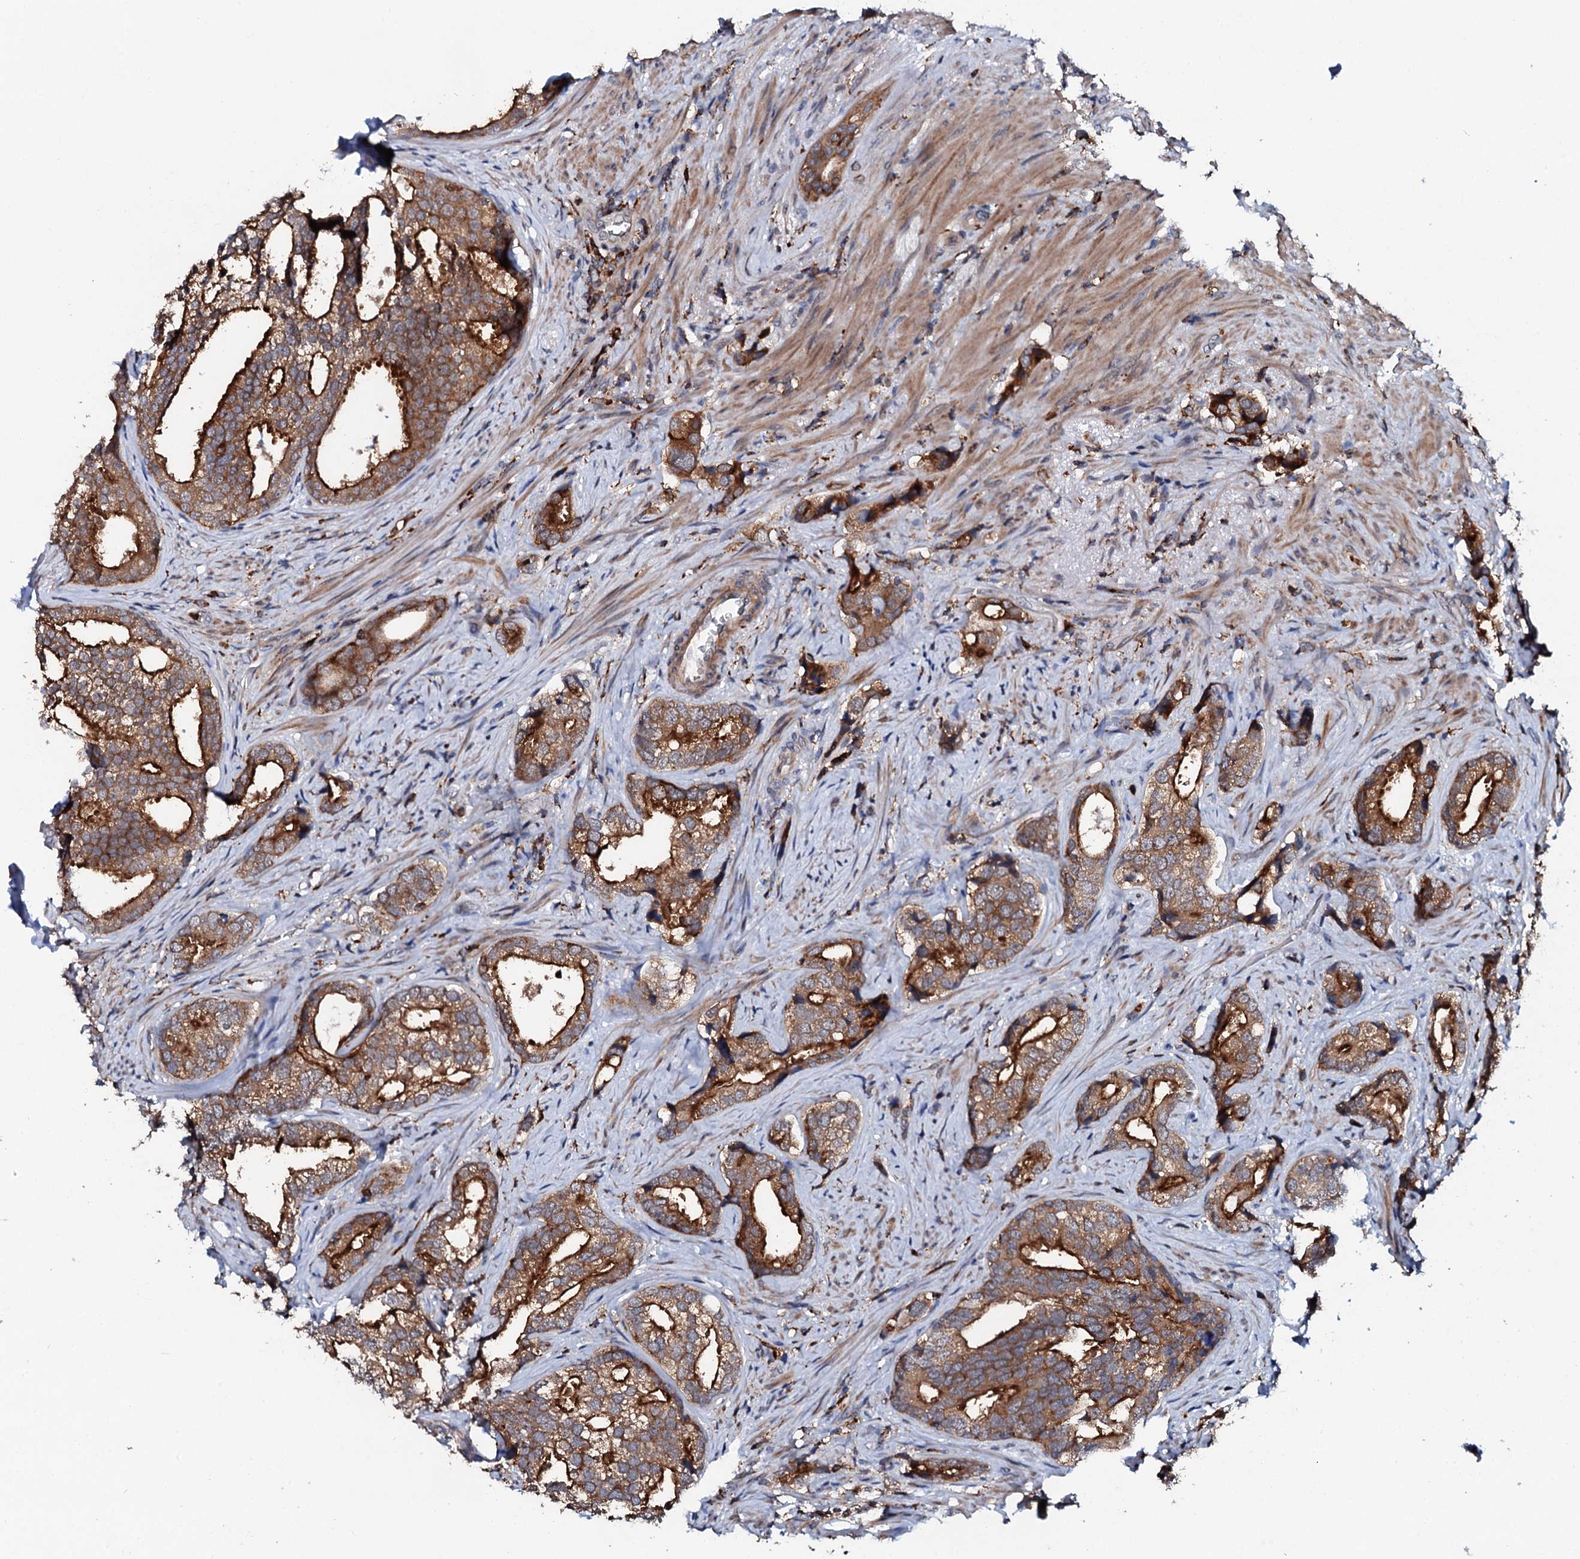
{"staining": {"intensity": "strong", "quantity": ">75%", "location": "cytoplasmic/membranous"}, "tissue": "prostate cancer", "cell_type": "Tumor cells", "image_type": "cancer", "snomed": [{"axis": "morphology", "description": "Adenocarcinoma, High grade"}, {"axis": "topography", "description": "Prostate"}], "caption": "Prostate cancer stained for a protein (brown) displays strong cytoplasmic/membranous positive expression in approximately >75% of tumor cells.", "gene": "VAMP8", "patient": {"sex": "male", "age": 75}}